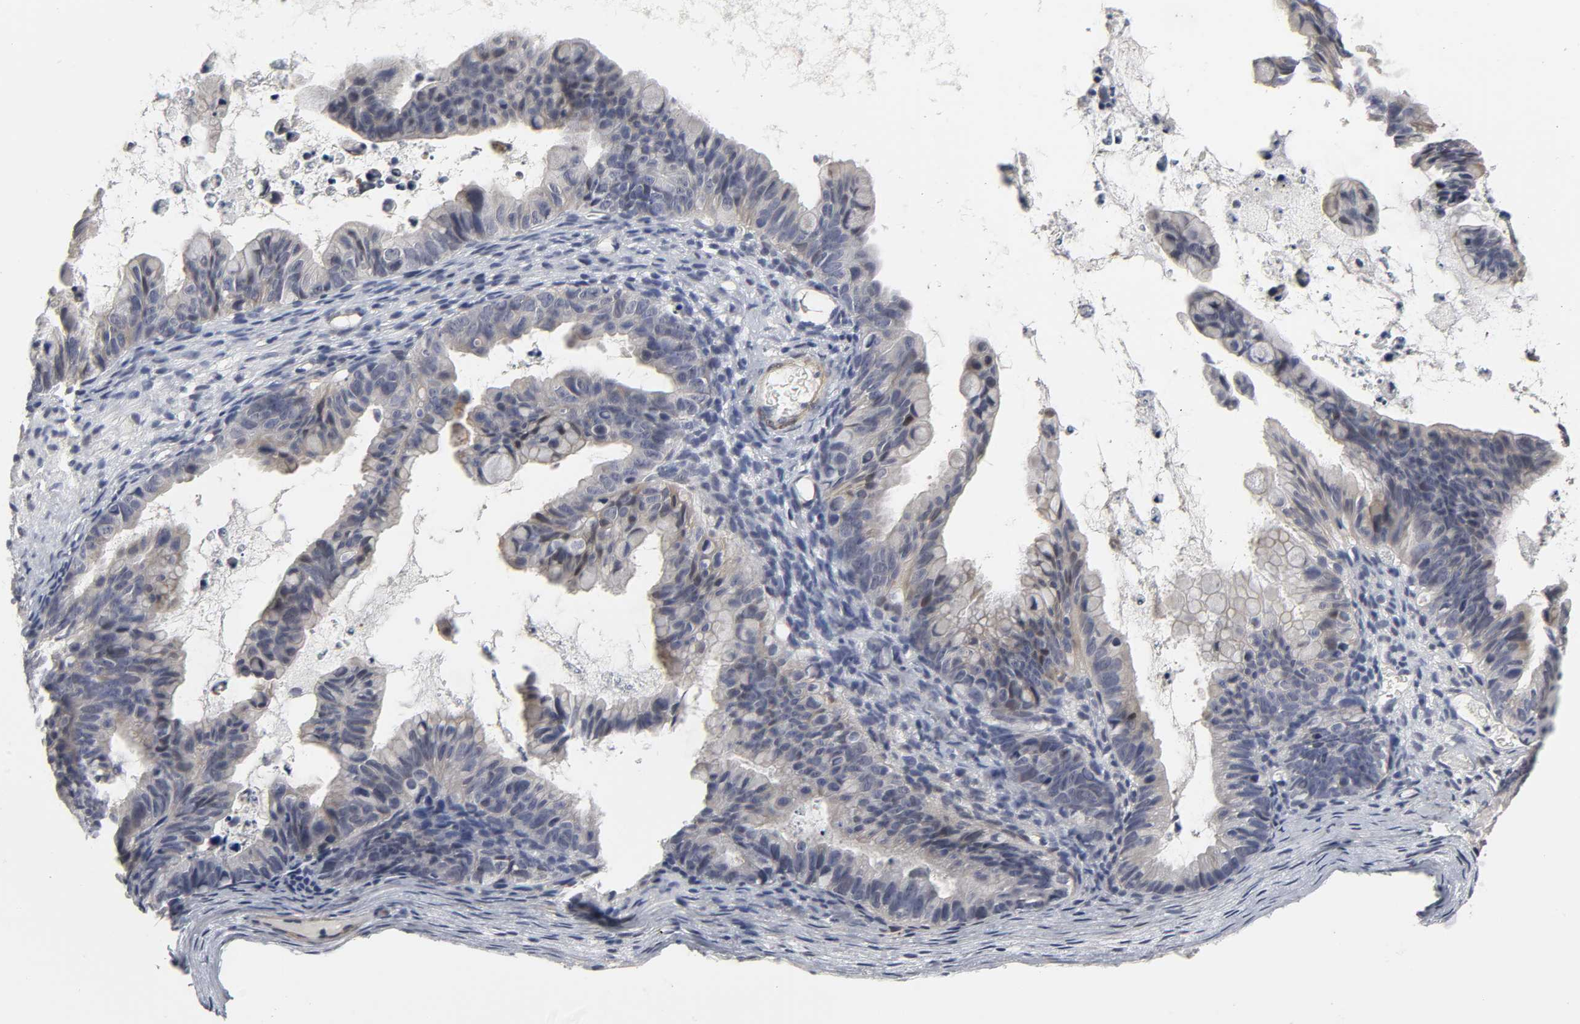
{"staining": {"intensity": "weak", "quantity": "<25%", "location": "cytoplasmic/membranous"}, "tissue": "ovarian cancer", "cell_type": "Tumor cells", "image_type": "cancer", "snomed": [{"axis": "morphology", "description": "Cystadenocarcinoma, mucinous, NOS"}, {"axis": "topography", "description": "Ovary"}], "caption": "Image shows no significant protein positivity in tumor cells of ovarian mucinous cystadenocarcinoma. The staining is performed using DAB brown chromogen with nuclei counter-stained in using hematoxylin.", "gene": "PDLIM3", "patient": {"sex": "female", "age": 36}}